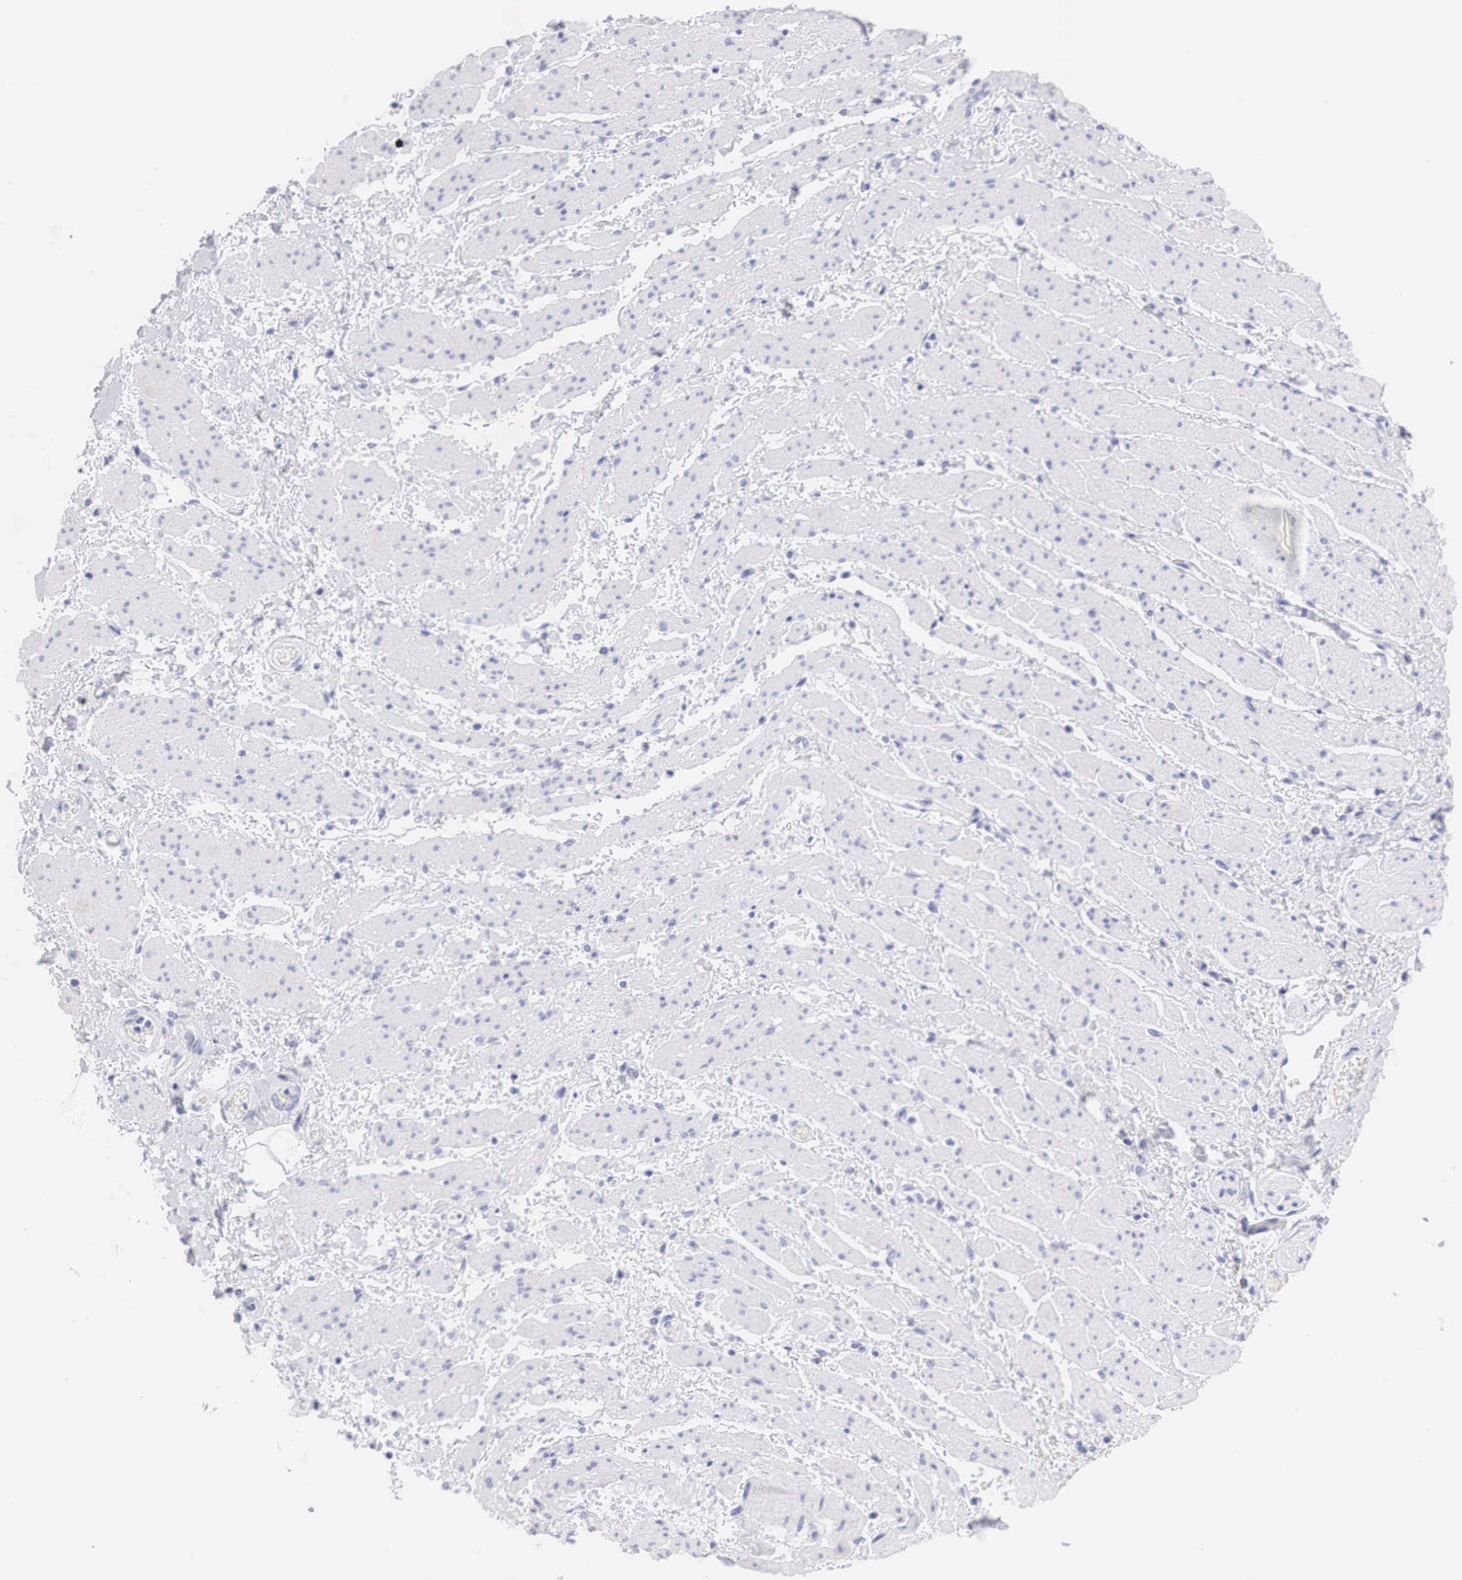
{"staining": {"intensity": "negative", "quantity": "none", "location": "none"}, "tissue": "stomach cancer", "cell_type": "Tumor cells", "image_type": "cancer", "snomed": [{"axis": "morphology", "description": "Adenocarcinoma, NOS"}, {"axis": "topography", "description": "Pancreas"}, {"axis": "topography", "description": "Stomach, upper"}], "caption": "A photomicrograph of stomach cancer (adenocarcinoma) stained for a protein displays no brown staining in tumor cells.", "gene": "TYR", "patient": {"sex": "male", "age": 77}}